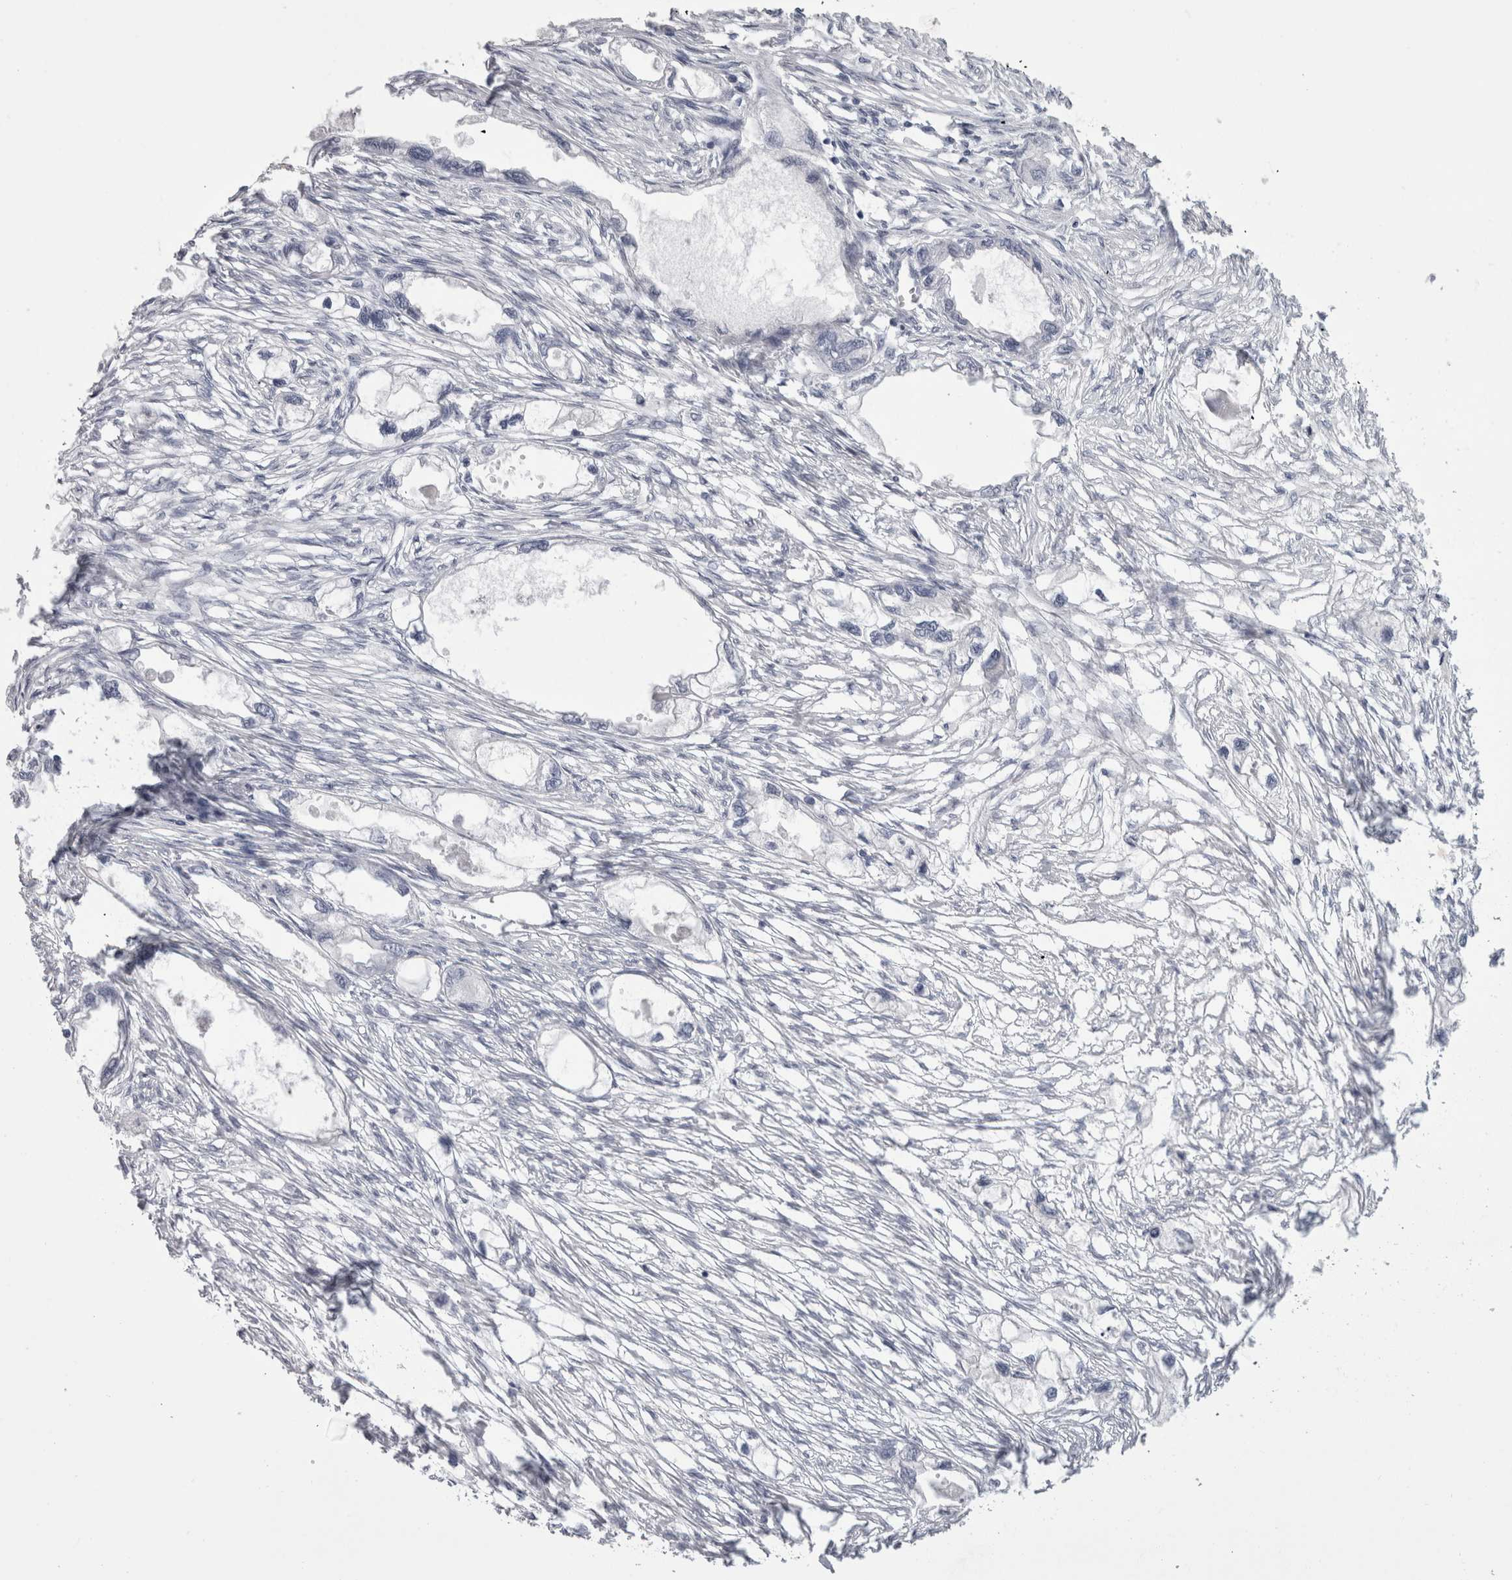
{"staining": {"intensity": "negative", "quantity": "none", "location": "none"}, "tissue": "endometrial cancer", "cell_type": "Tumor cells", "image_type": "cancer", "snomed": [{"axis": "morphology", "description": "Adenocarcinoma, NOS"}, {"axis": "morphology", "description": "Adenocarcinoma, metastatic, NOS"}, {"axis": "topography", "description": "Adipose tissue"}, {"axis": "topography", "description": "Endometrium"}], "caption": "Tumor cells show no significant expression in endometrial cancer (metastatic adenocarcinoma).", "gene": "ADAM2", "patient": {"sex": "female", "age": 67}}